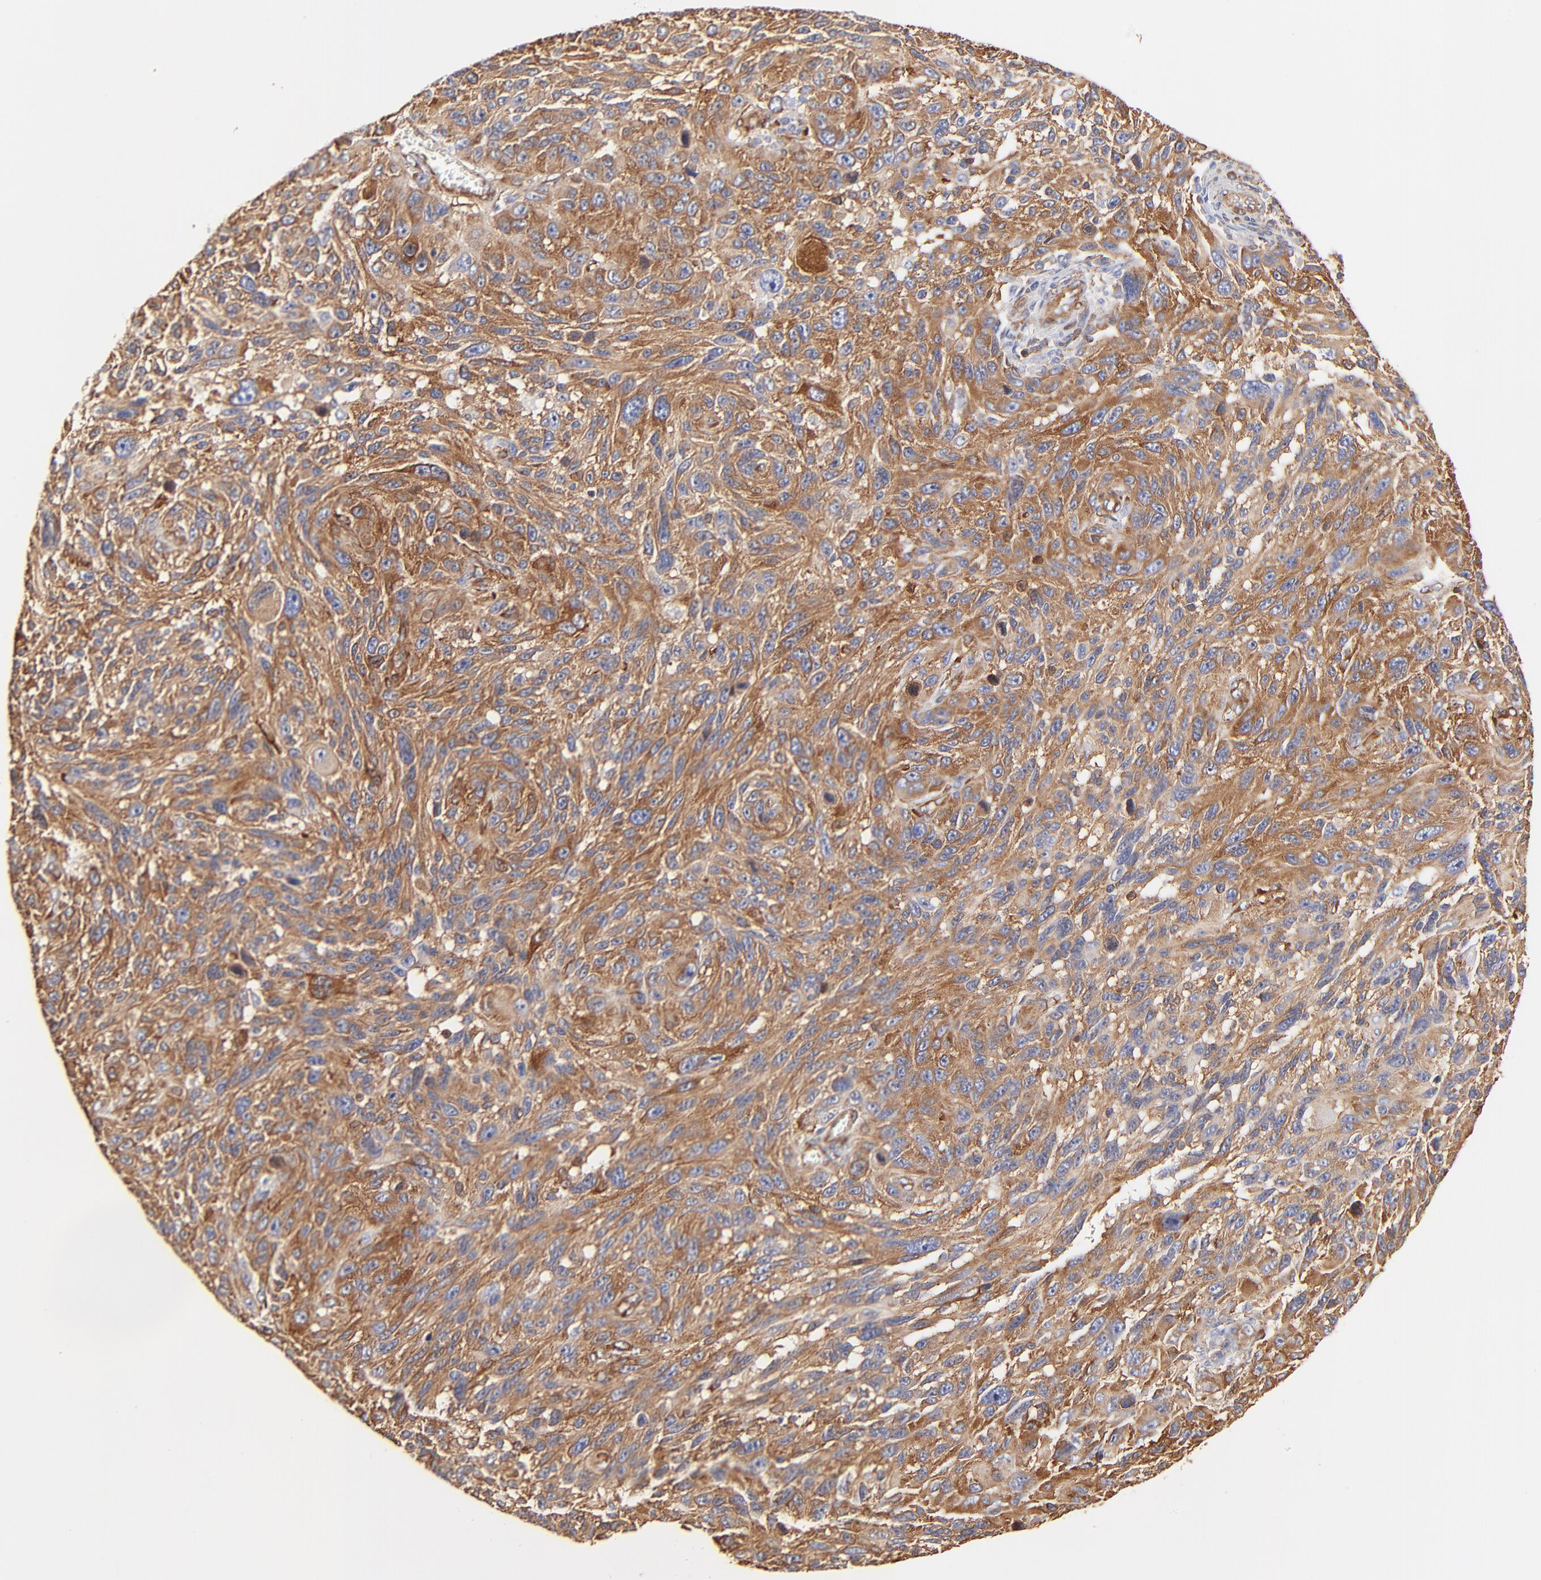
{"staining": {"intensity": "strong", "quantity": ">75%", "location": "cytoplasmic/membranous"}, "tissue": "melanoma", "cell_type": "Tumor cells", "image_type": "cancer", "snomed": [{"axis": "morphology", "description": "Malignant melanoma, NOS"}, {"axis": "topography", "description": "Skin"}], "caption": "Strong cytoplasmic/membranous protein expression is present in approximately >75% of tumor cells in malignant melanoma. Using DAB (3,3'-diaminobenzidine) (brown) and hematoxylin (blue) stains, captured at high magnification using brightfield microscopy.", "gene": "FLNA", "patient": {"sex": "male", "age": 53}}